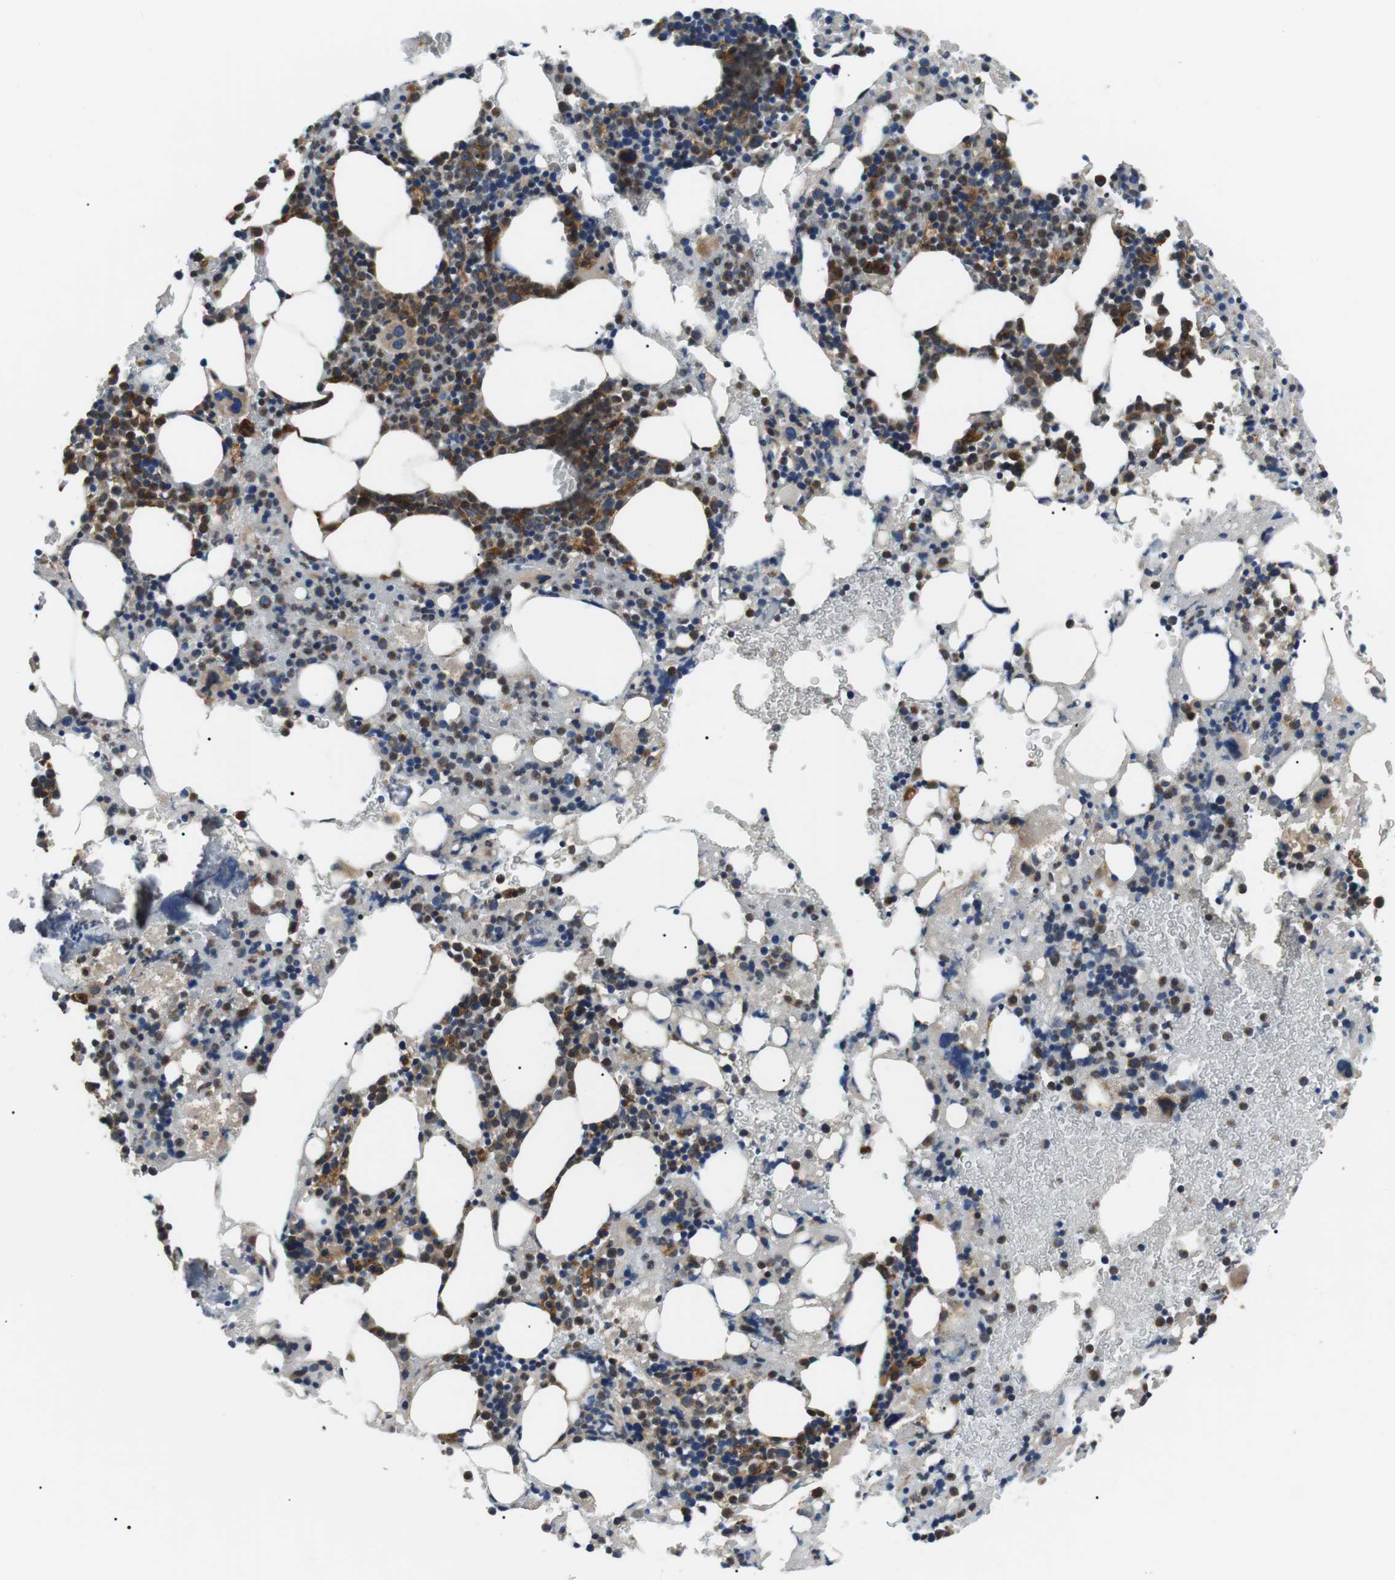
{"staining": {"intensity": "moderate", "quantity": "25%-75%", "location": "cytoplasmic/membranous"}, "tissue": "bone marrow", "cell_type": "Hematopoietic cells", "image_type": "normal", "snomed": [{"axis": "morphology", "description": "Normal tissue, NOS"}, {"axis": "morphology", "description": "Inflammation, NOS"}, {"axis": "topography", "description": "Bone marrow"}], "caption": "Benign bone marrow exhibits moderate cytoplasmic/membranous staining in about 25%-75% of hematopoietic cells, visualized by immunohistochemistry.", "gene": "RAB9A", "patient": {"sex": "female", "age": 64}}